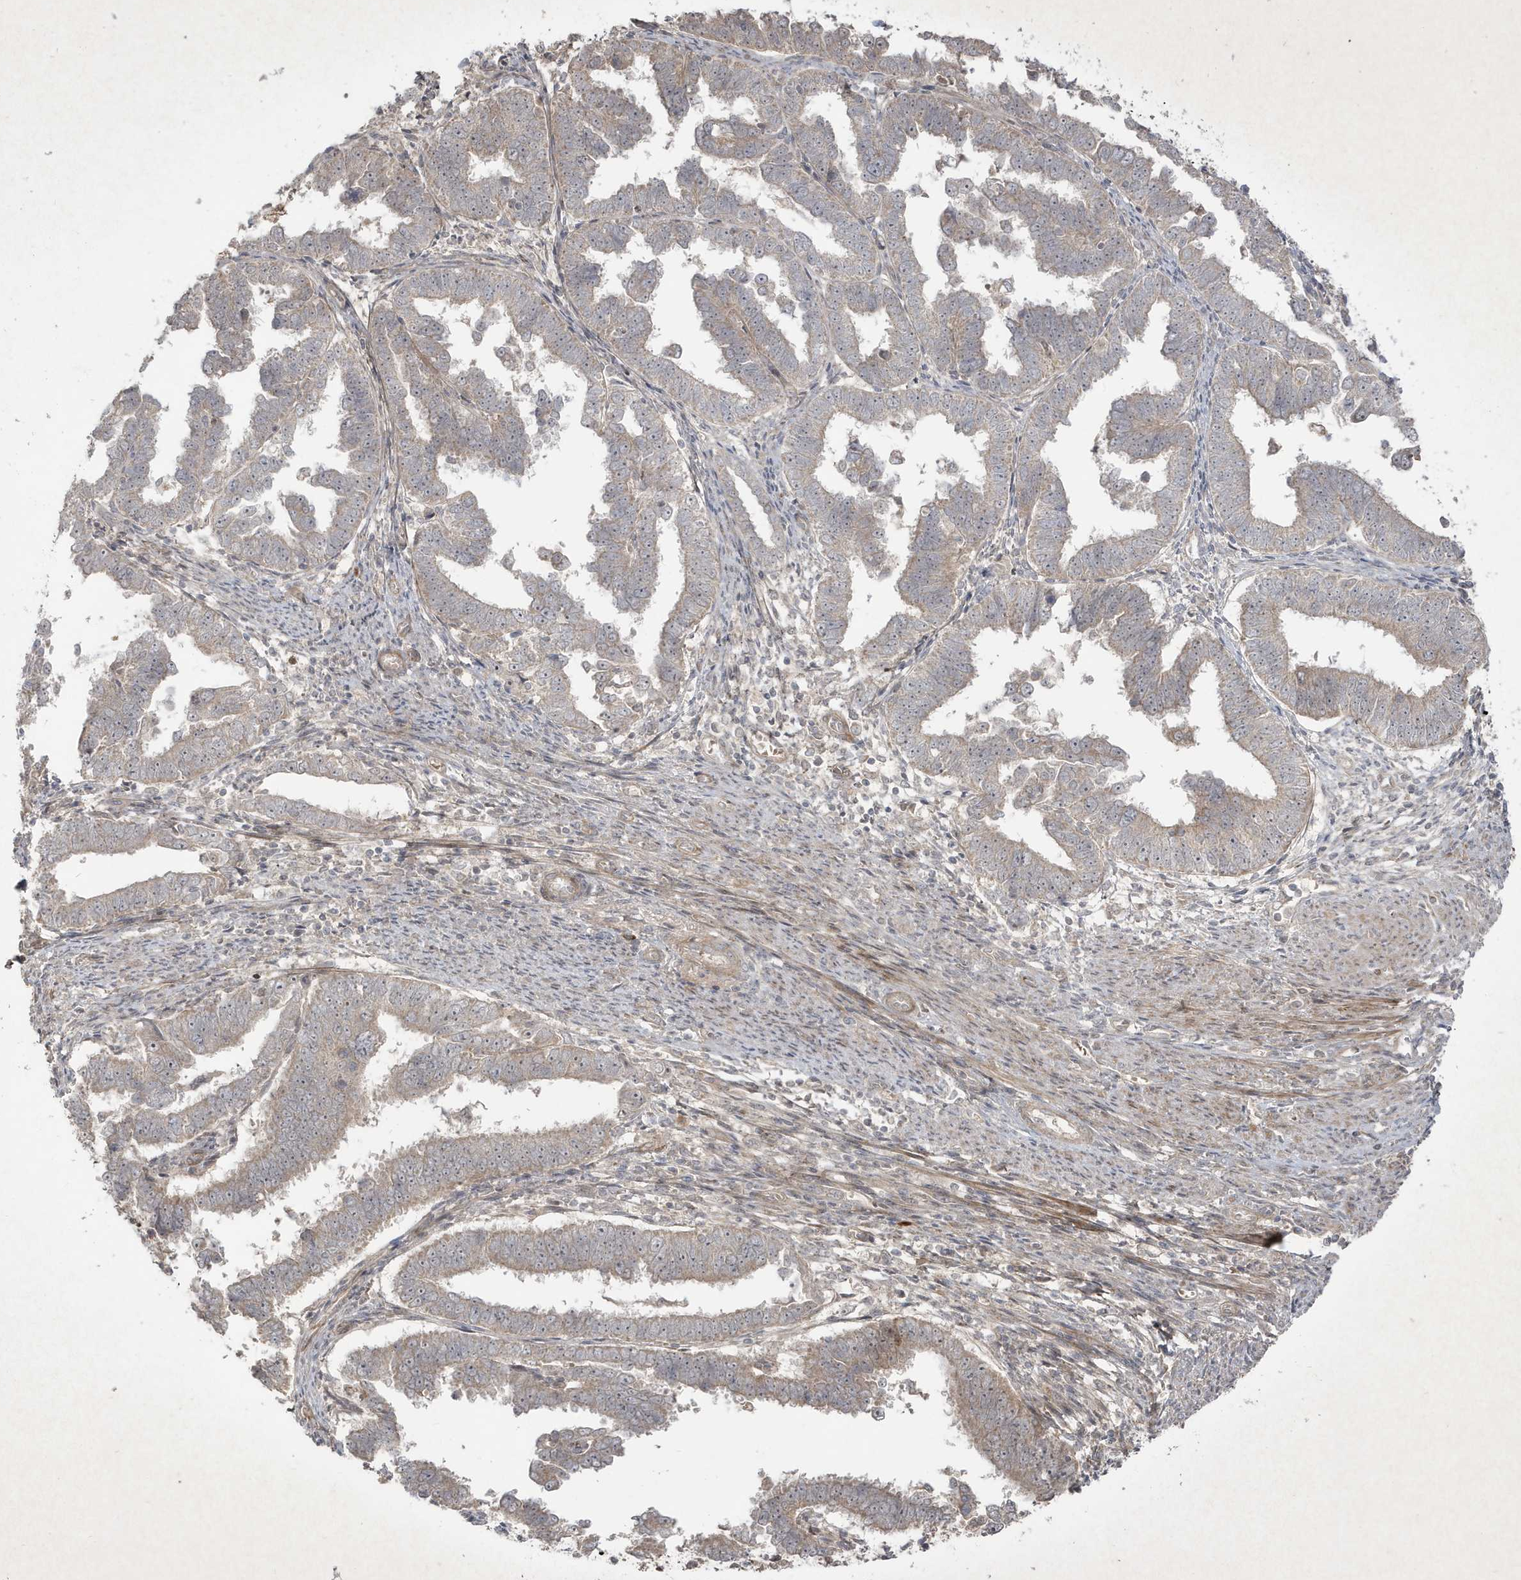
{"staining": {"intensity": "negative", "quantity": "none", "location": "none"}, "tissue": "endometrial cancer", "cell_type": "Tumor cells", "image_type": "cancer", "snomed": [{"axis": "morphology", "description": "Adenocarcinoma, NOS"}, {"axis": "topography", "description": "Endometrium"}], "caption": "Immunohistochemistry (IHC) photomicrograph of human endometrial adenocarcinoma stained for a protein (brown), which reveals no positivity in tumor cells.", "gene": "FAM83C", "patient": {"sex": "female", "age": 75}}